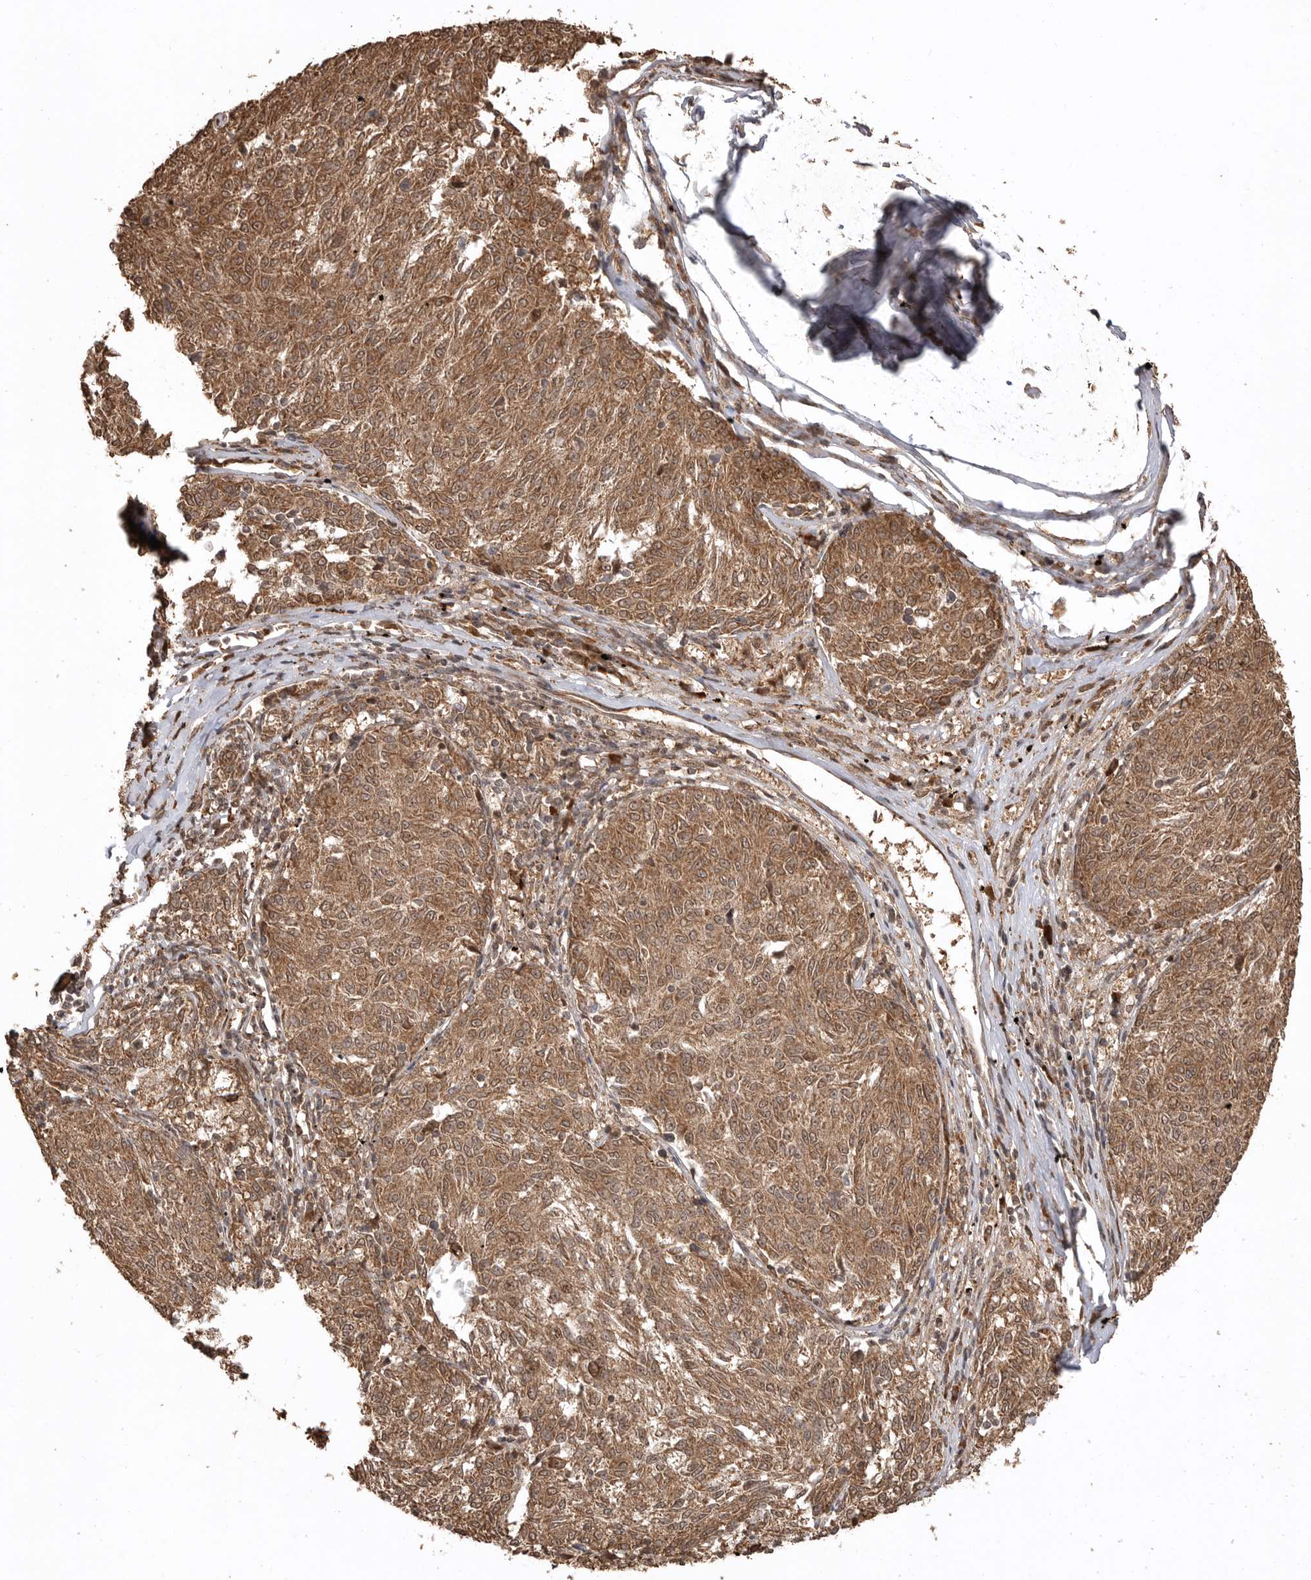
{"staining": {"intensity": "moderate", "quantity": ">75%", "location": "cytoplasmic/membranous"}, "tissue": "melanoma", "cell_type": "Tumor cells", "image_type": "cancer", "snomed": [{"axis": "morphology", "description": "Malignant melanoma, NOS"}, {"axis": "topography", "description": "Skin"}], "caption": "Tumor cells display moderate cytoplasmic/membranous expression in approximately >75% of cells in malignant melanoma.", "gene": "BOC", "patient": {"sex": "female", "age": 72}}